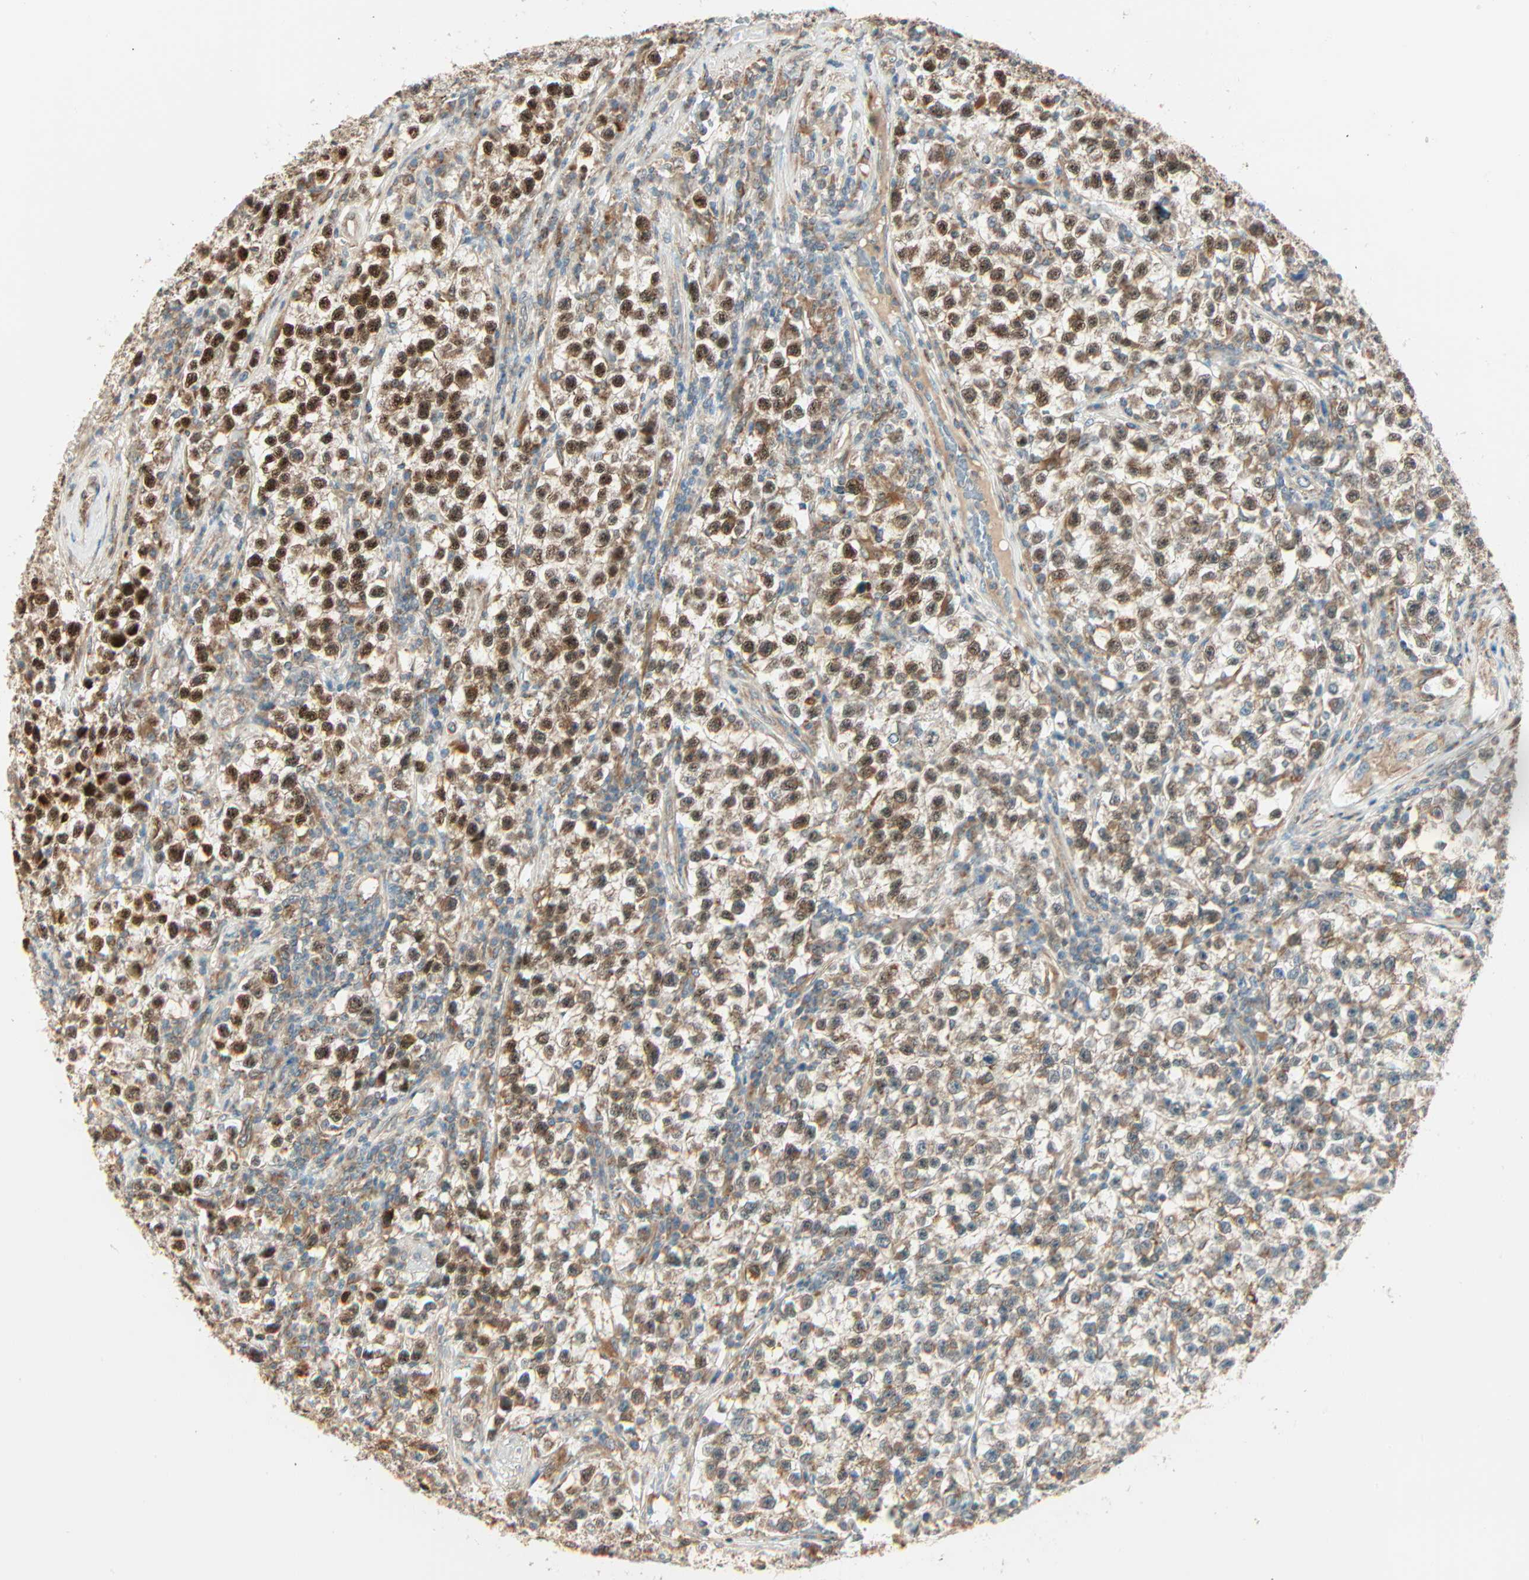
{"staining": {"intensity": "strong", "quantity": ">75%", "location": "cytoplasmic/membranous,nuclear"}, "tissue": "testis cancer", "cell_type": "Tumor cells", "image_type": "cancer", "snomed": [{"axis": "morphology", "description": "Seminoma, NOS"}, {"axis": "topography", "description": "Testis"}], "caption": "Immunohistochemistry histopathology image of neoplastic tissue: seminoma (testis) stained using IHC shows high levels of strong protein expression localized specifically in the cytoplasmic/membranous and nuclear of tumor cells, appearing as a cytoplasmic/membranous and nuclear brown color.", "gene": "PNPLA6", "patient": {"sex": "male", "age": 22}}